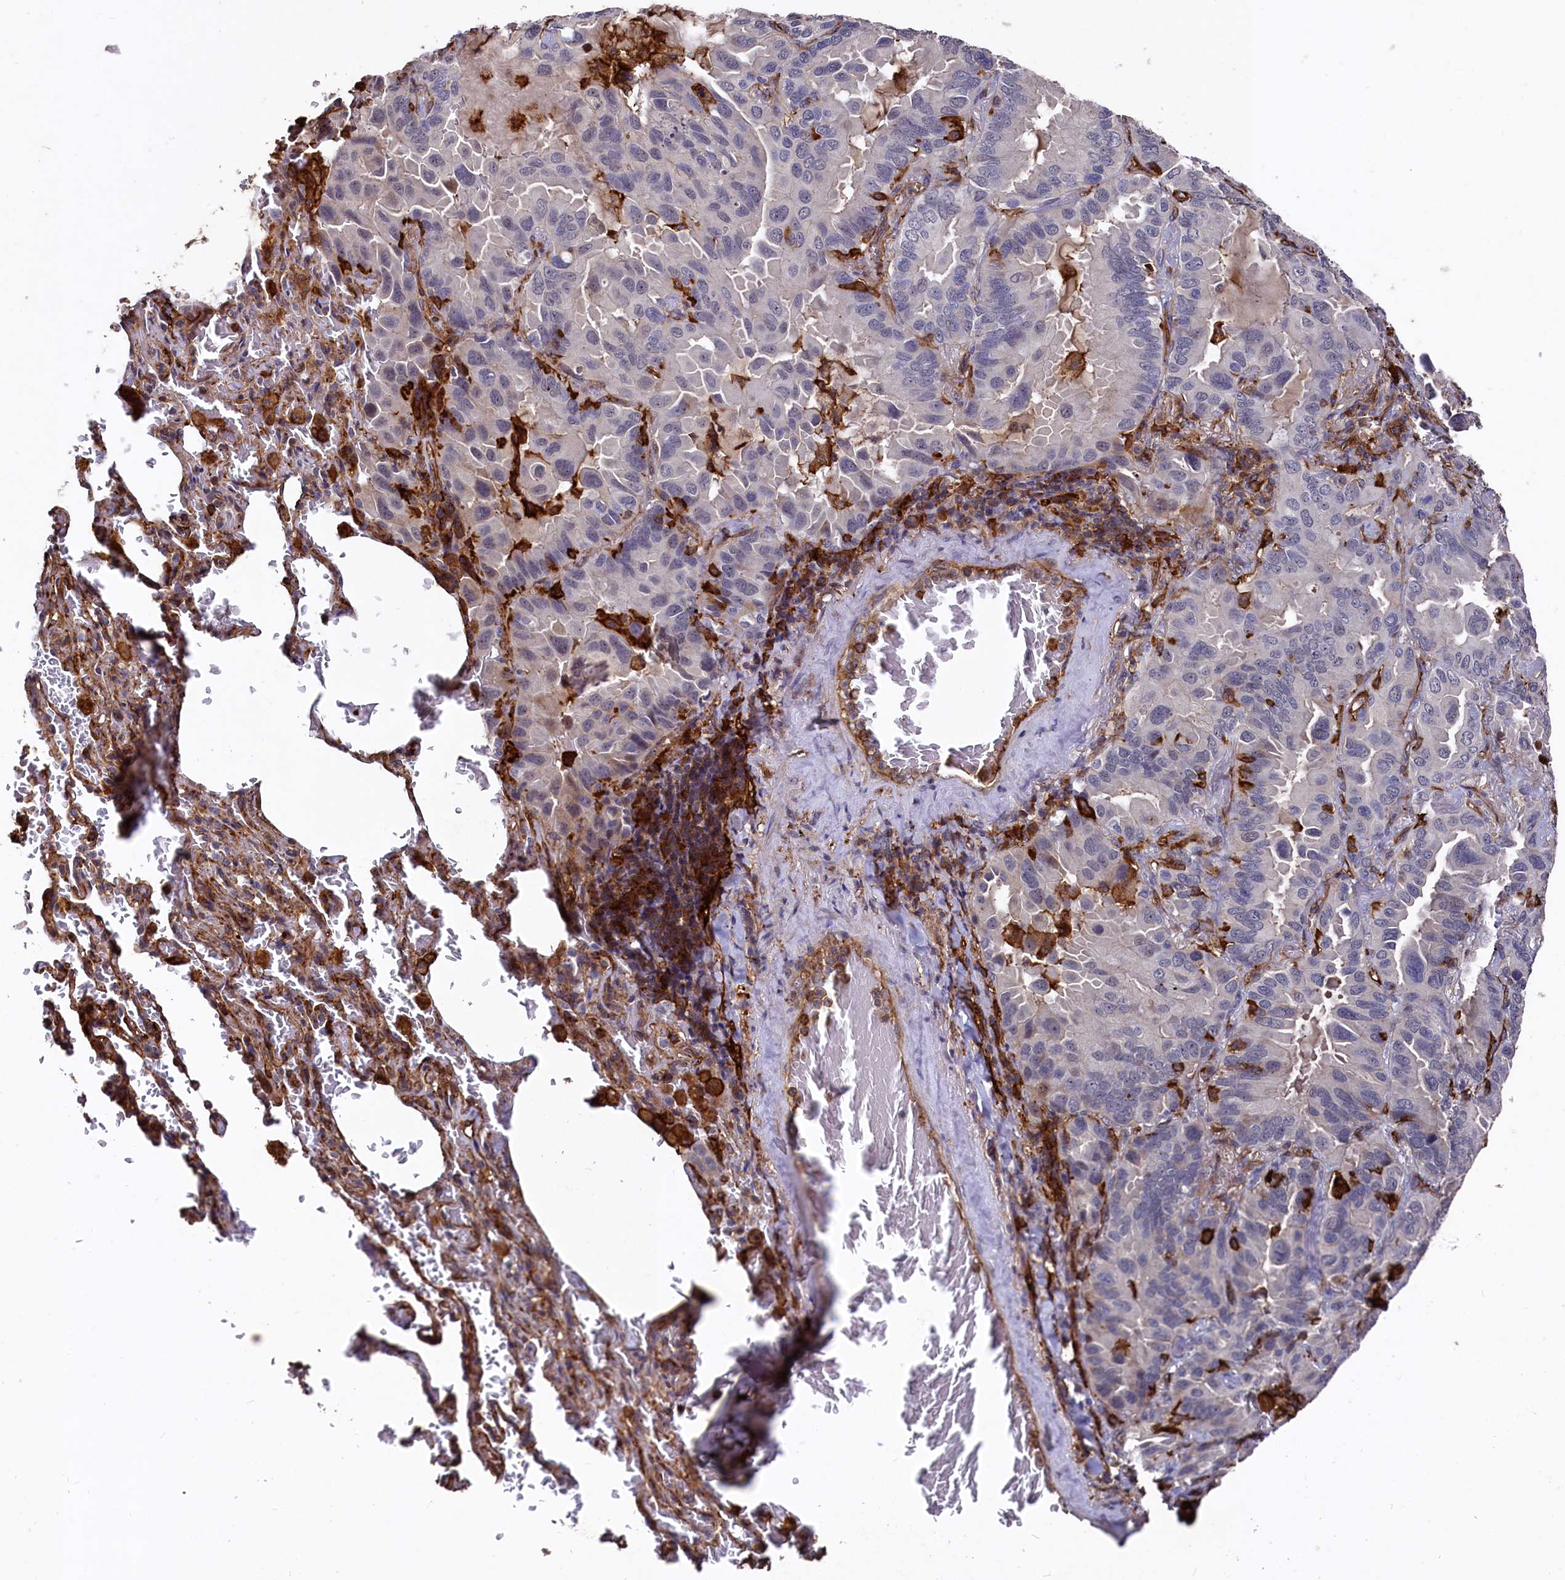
{"staining": {"intensity": "negative", "quantity": "none", "location": "none"}, "tissue": "lung cancer", "cell_type": "Tumor cells", "image_type": "cancer", "snomed": [{"axis": "morphology", "description": "Adenocarcinoma, NOS"}, {"axis": "topography", "description": "Lung"}], "caption": "DAB (3,3'-diaminobenzidine) immunohistochemical staining of adenocarcinoma (lung) displays no significant staining in tumor cells.", "gene": "PLEKHO2", "patient": {"sex": "male", "age": 64}}